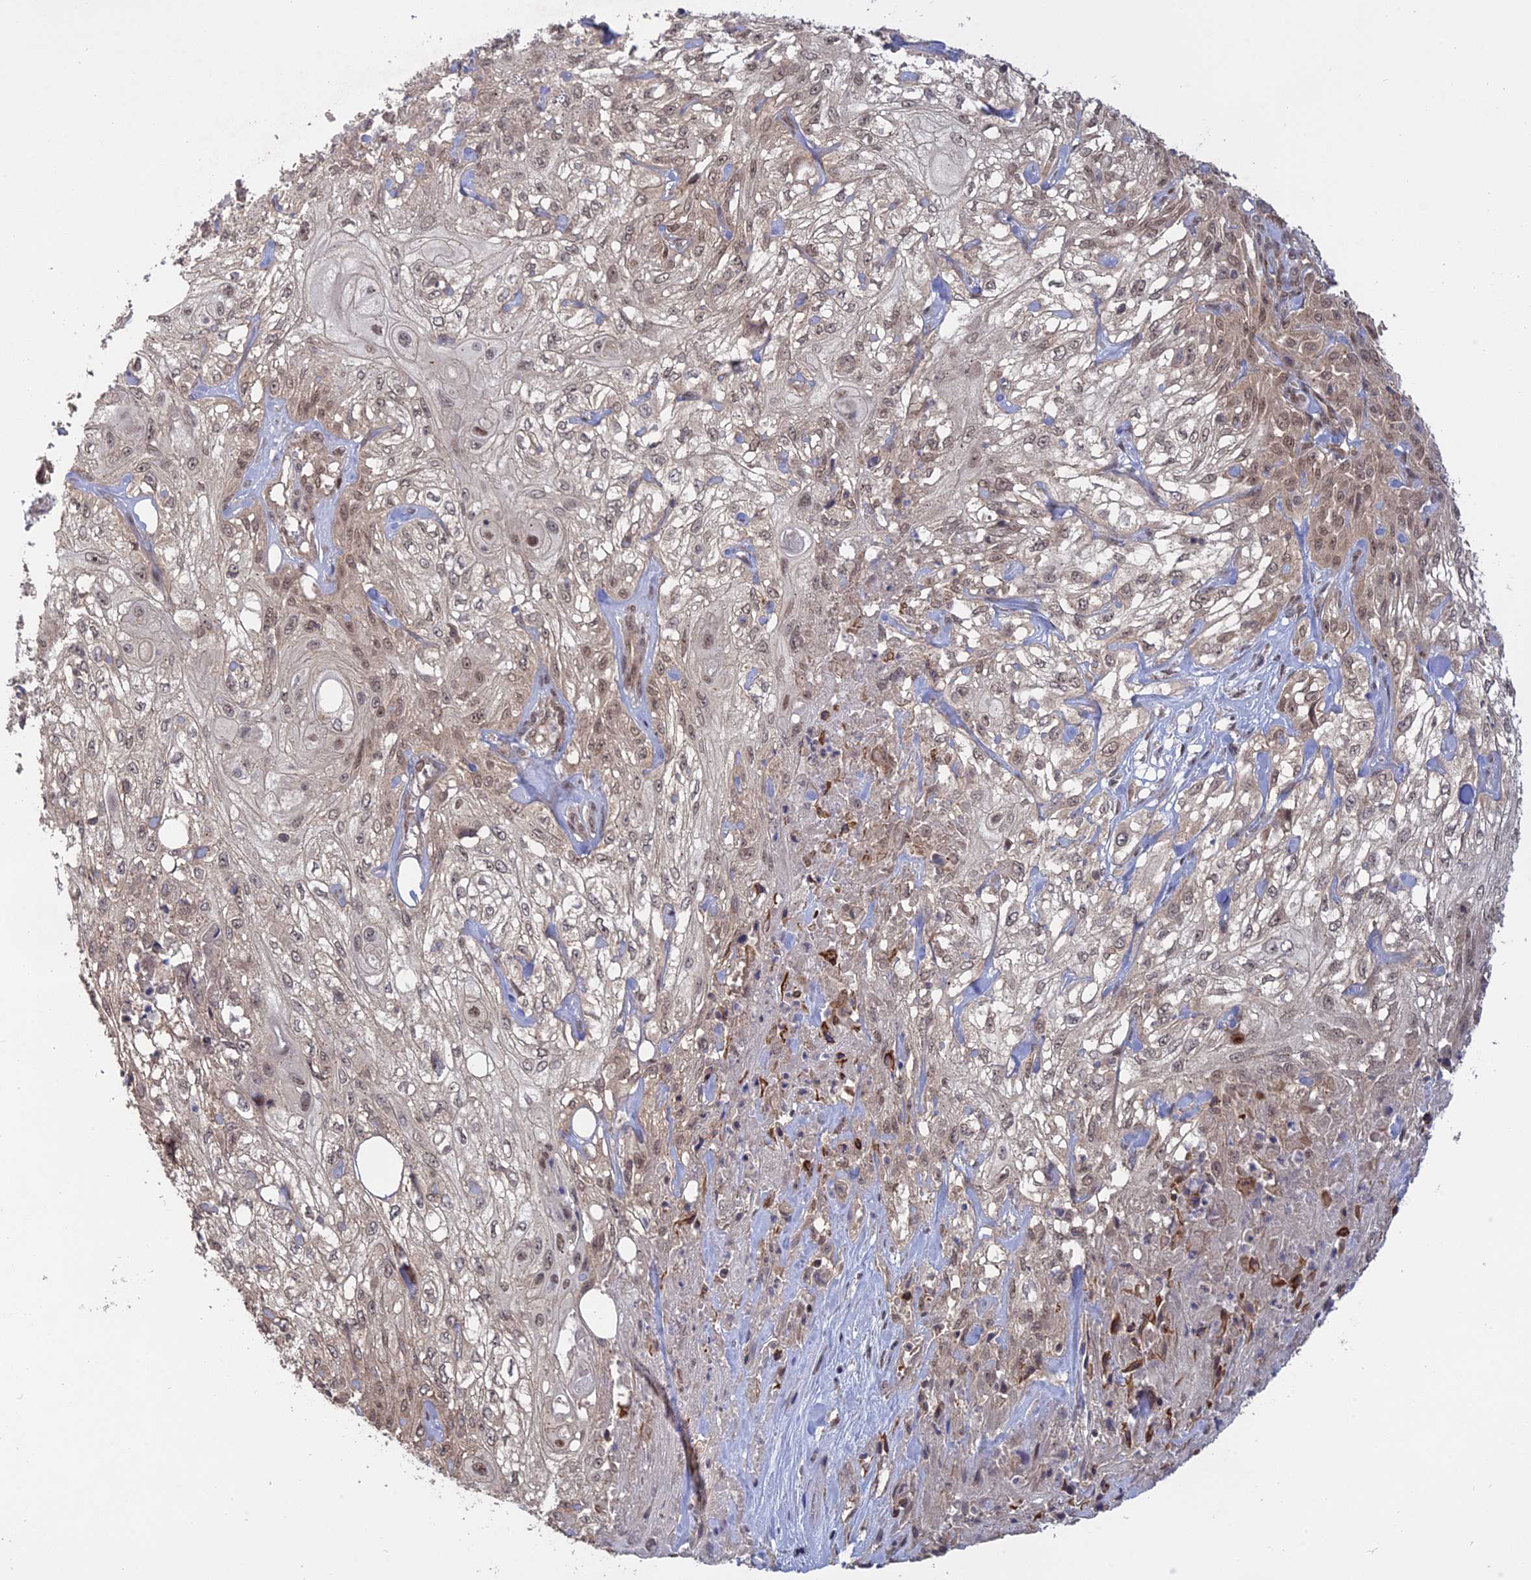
{"staining": {"intensity": "moderate", "quantity": "25%-75%", "location": "nuclear"}, "tissue": "skin cancer", "cell_type": "Tumor cells", "image_type": "cancer", "snomed": [{"axis": "morphology", "description": "Squamous cell carcinoma, NOS"}, {"axis": "morphology", "description": "Squamous cell carcinoma, metastatic, NOS"}, {"axis": "topography", "description": "Skin"}, {"axis": "topography", "description": "Lymph node"}], "caption": "The image demonstrates staining of metastatic squamous cell carcinoma (skin), revealing moderate nuclear protein positivity (brown color) within tumor cells.", "gene": "PKIG", "patient": {"sex": "male", "age": 75}}